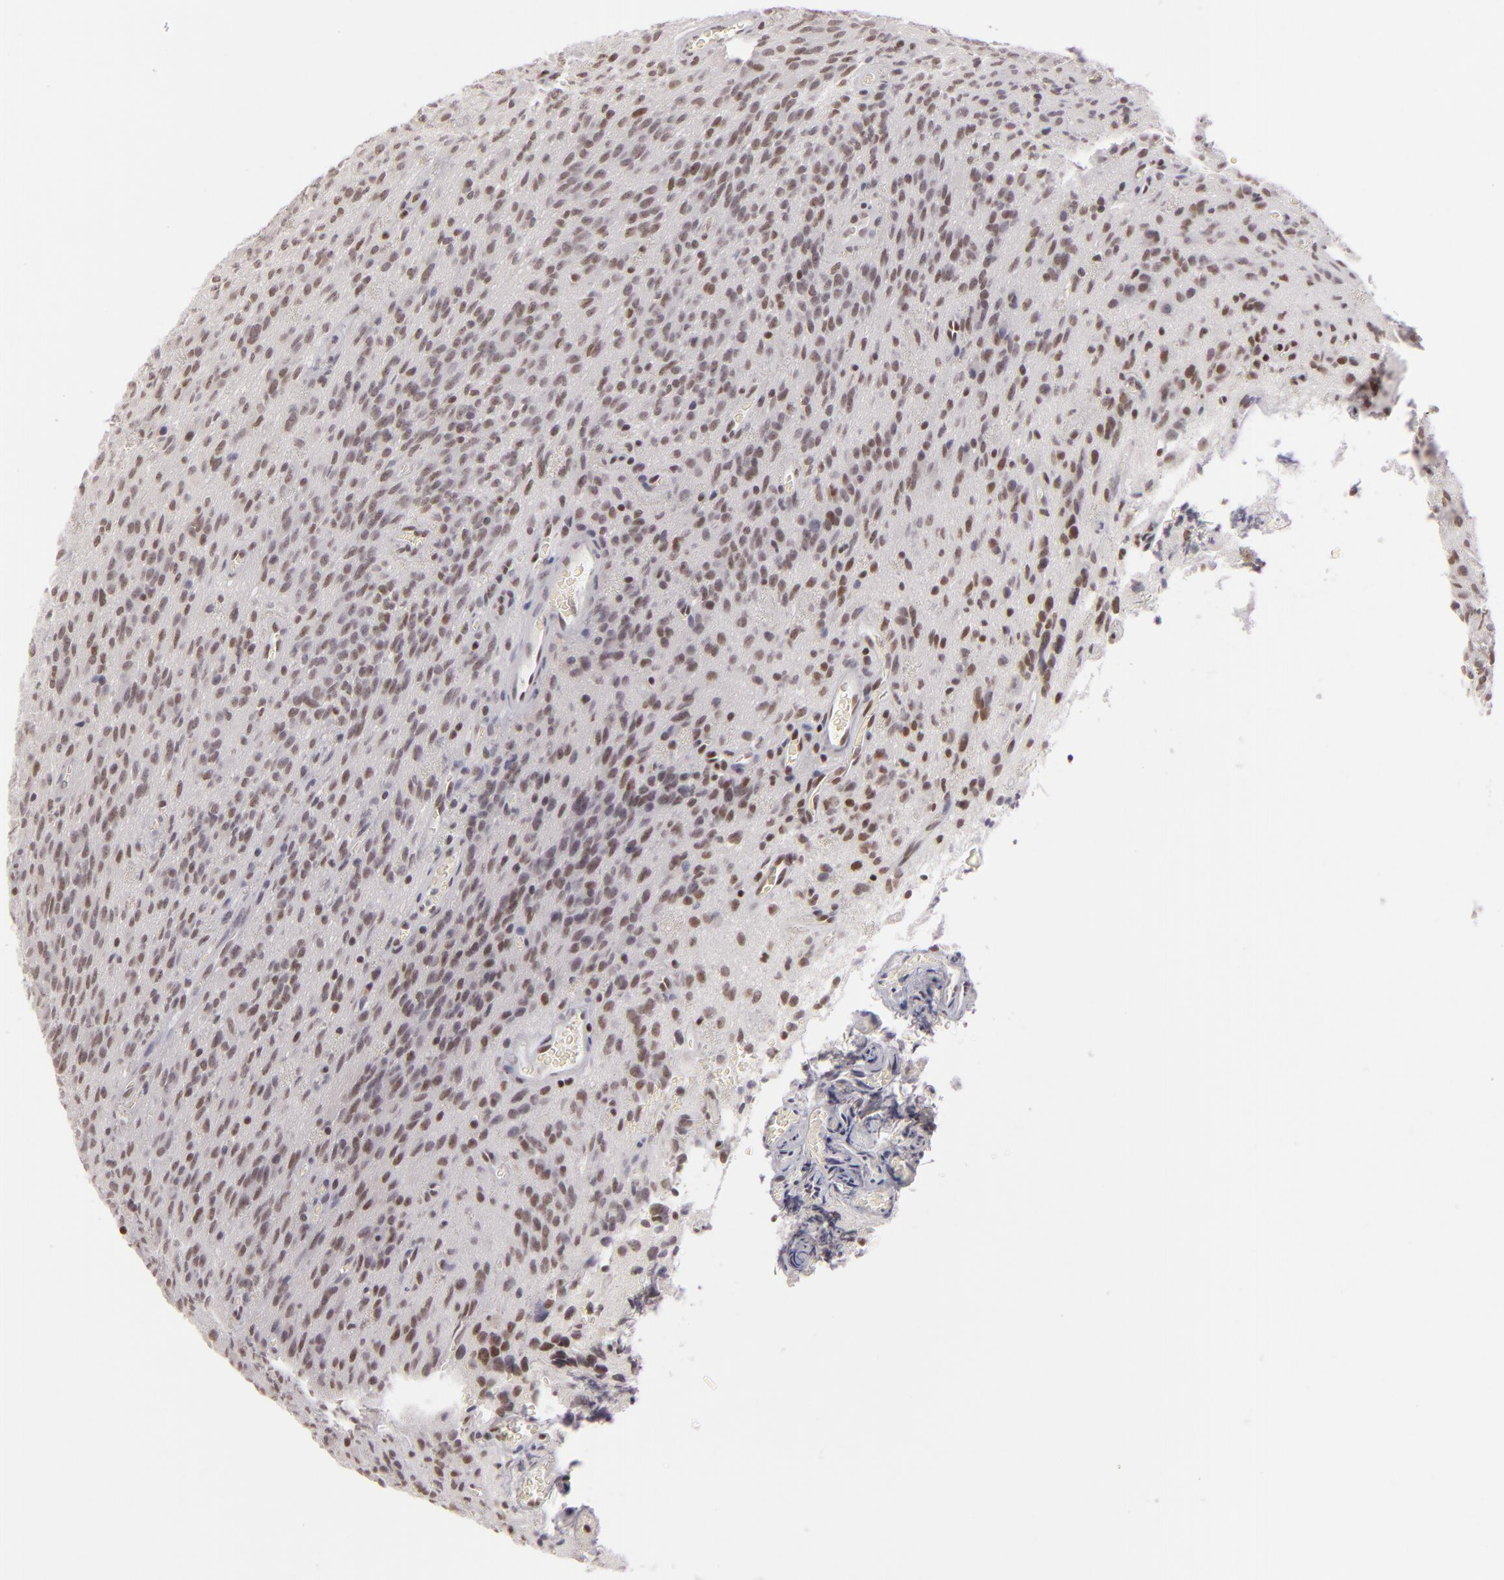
{"staining": {"intensity": "weak", "quantity": ">75%", "location": "nuclear"}, "tissue": "glioma", "cell_type": "Tumor cells", "image_type": "cancer", "snomed": [{"axis": "morphology", "description": "Glioma, malignant, Low grade"}, {"axis": "topography", "description": "Brain"}], "caption": "Weak nuclear positivity is identified in approximately >75% of tumor cells in glioma.", "gene": "DAXX", "patient": {"sex": "female", "age": 15}}